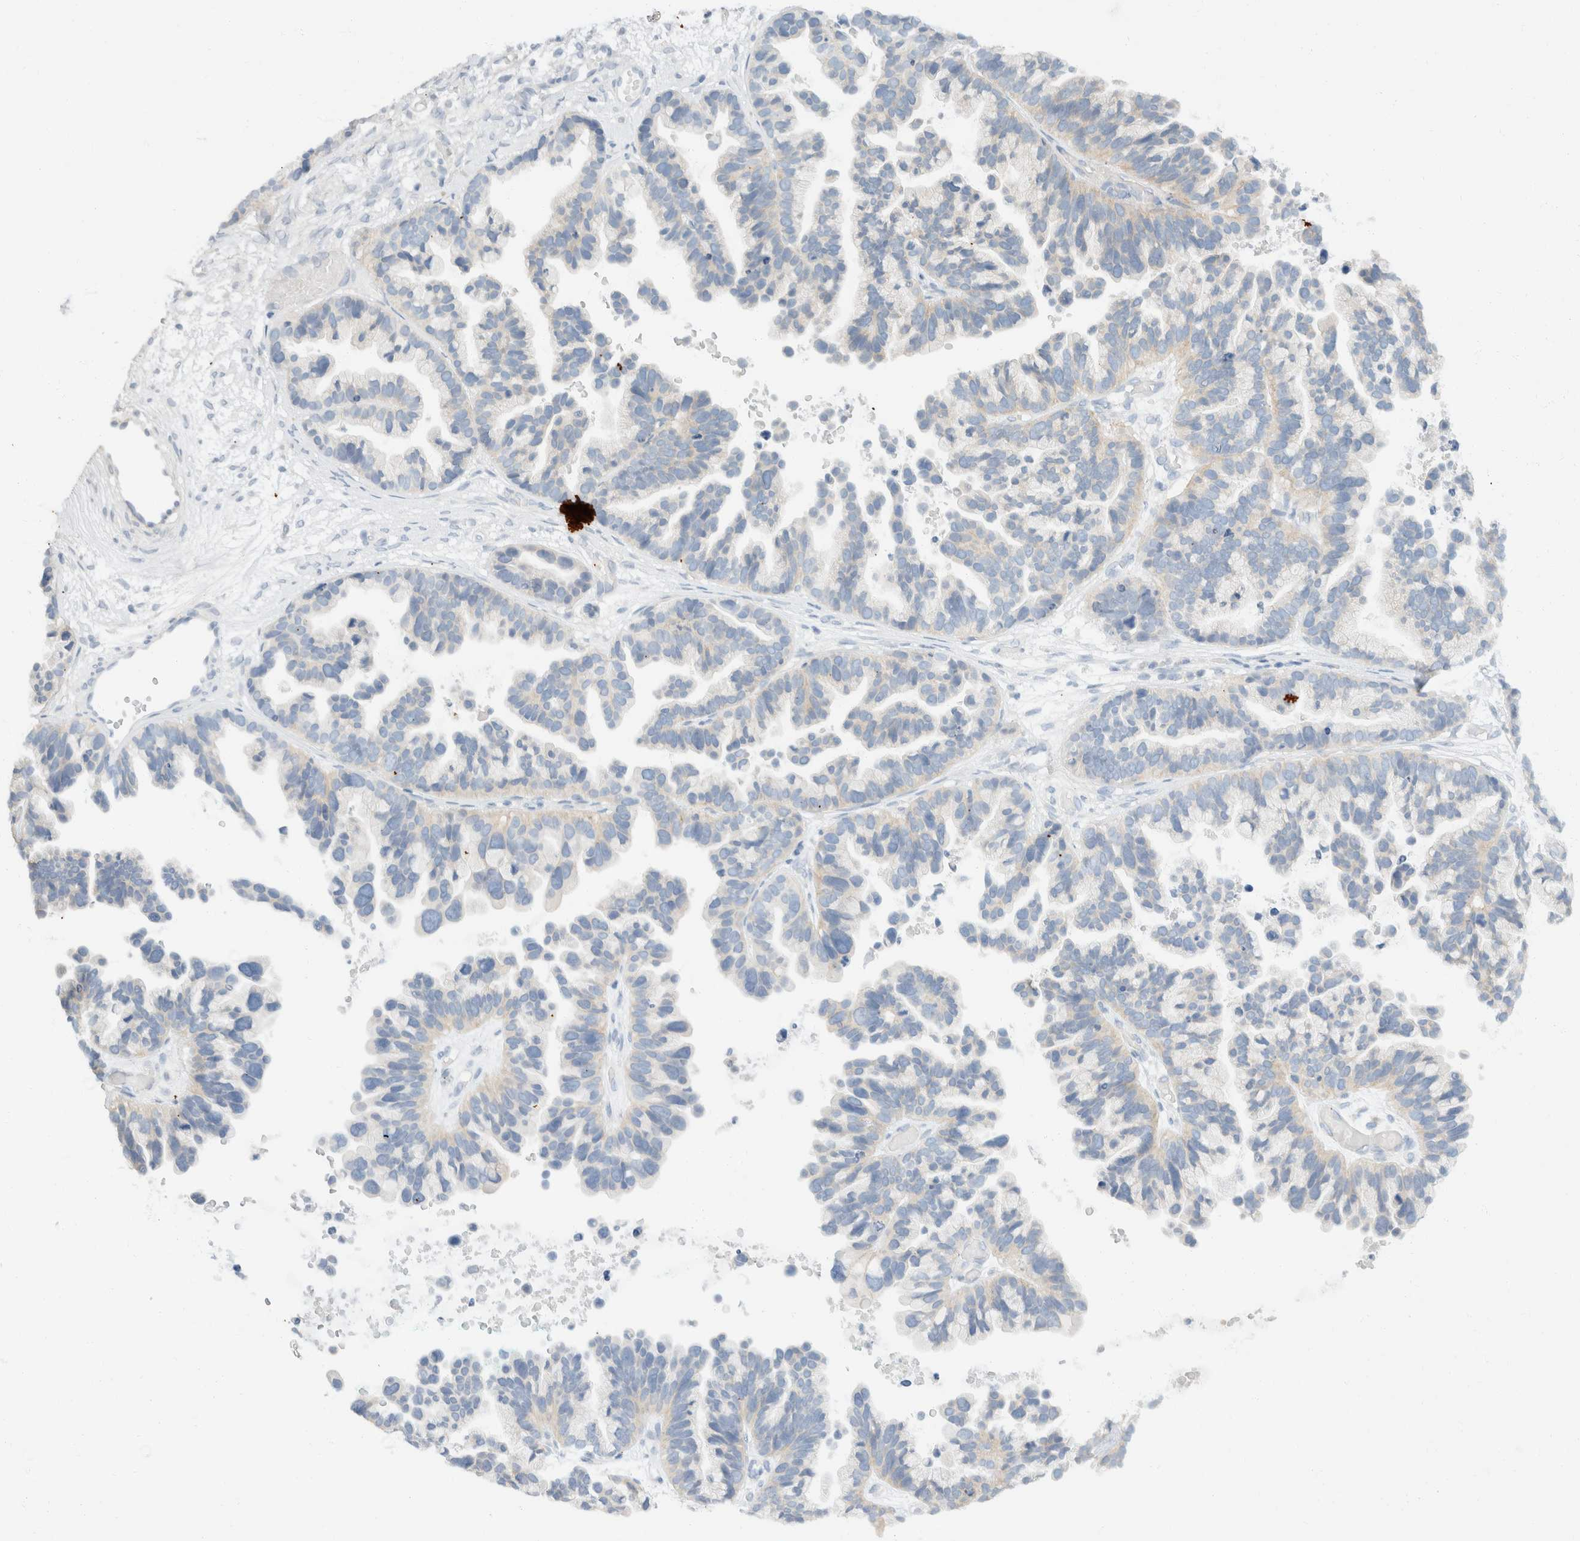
{"staining": {"intensity": "negative", "quantity": "none", "location": "none"}, "tissue": "ovarian cancer", "cell_type": "Tumor cells", "image_type": "cancer", "snomed": [{"axis": "morphology", "description": "Cystadenocarcinoma, serous, NOS"}, {"axis": "topography", "description": "Ovary"}], "caption": "An image of human ovarian cancer is negative for staining in tumor cells. (DAB immunohistochemistry (IHC), high magnification).", "gene": "SH3GLB2", "patient": {"sex": "female", "age": 56}}